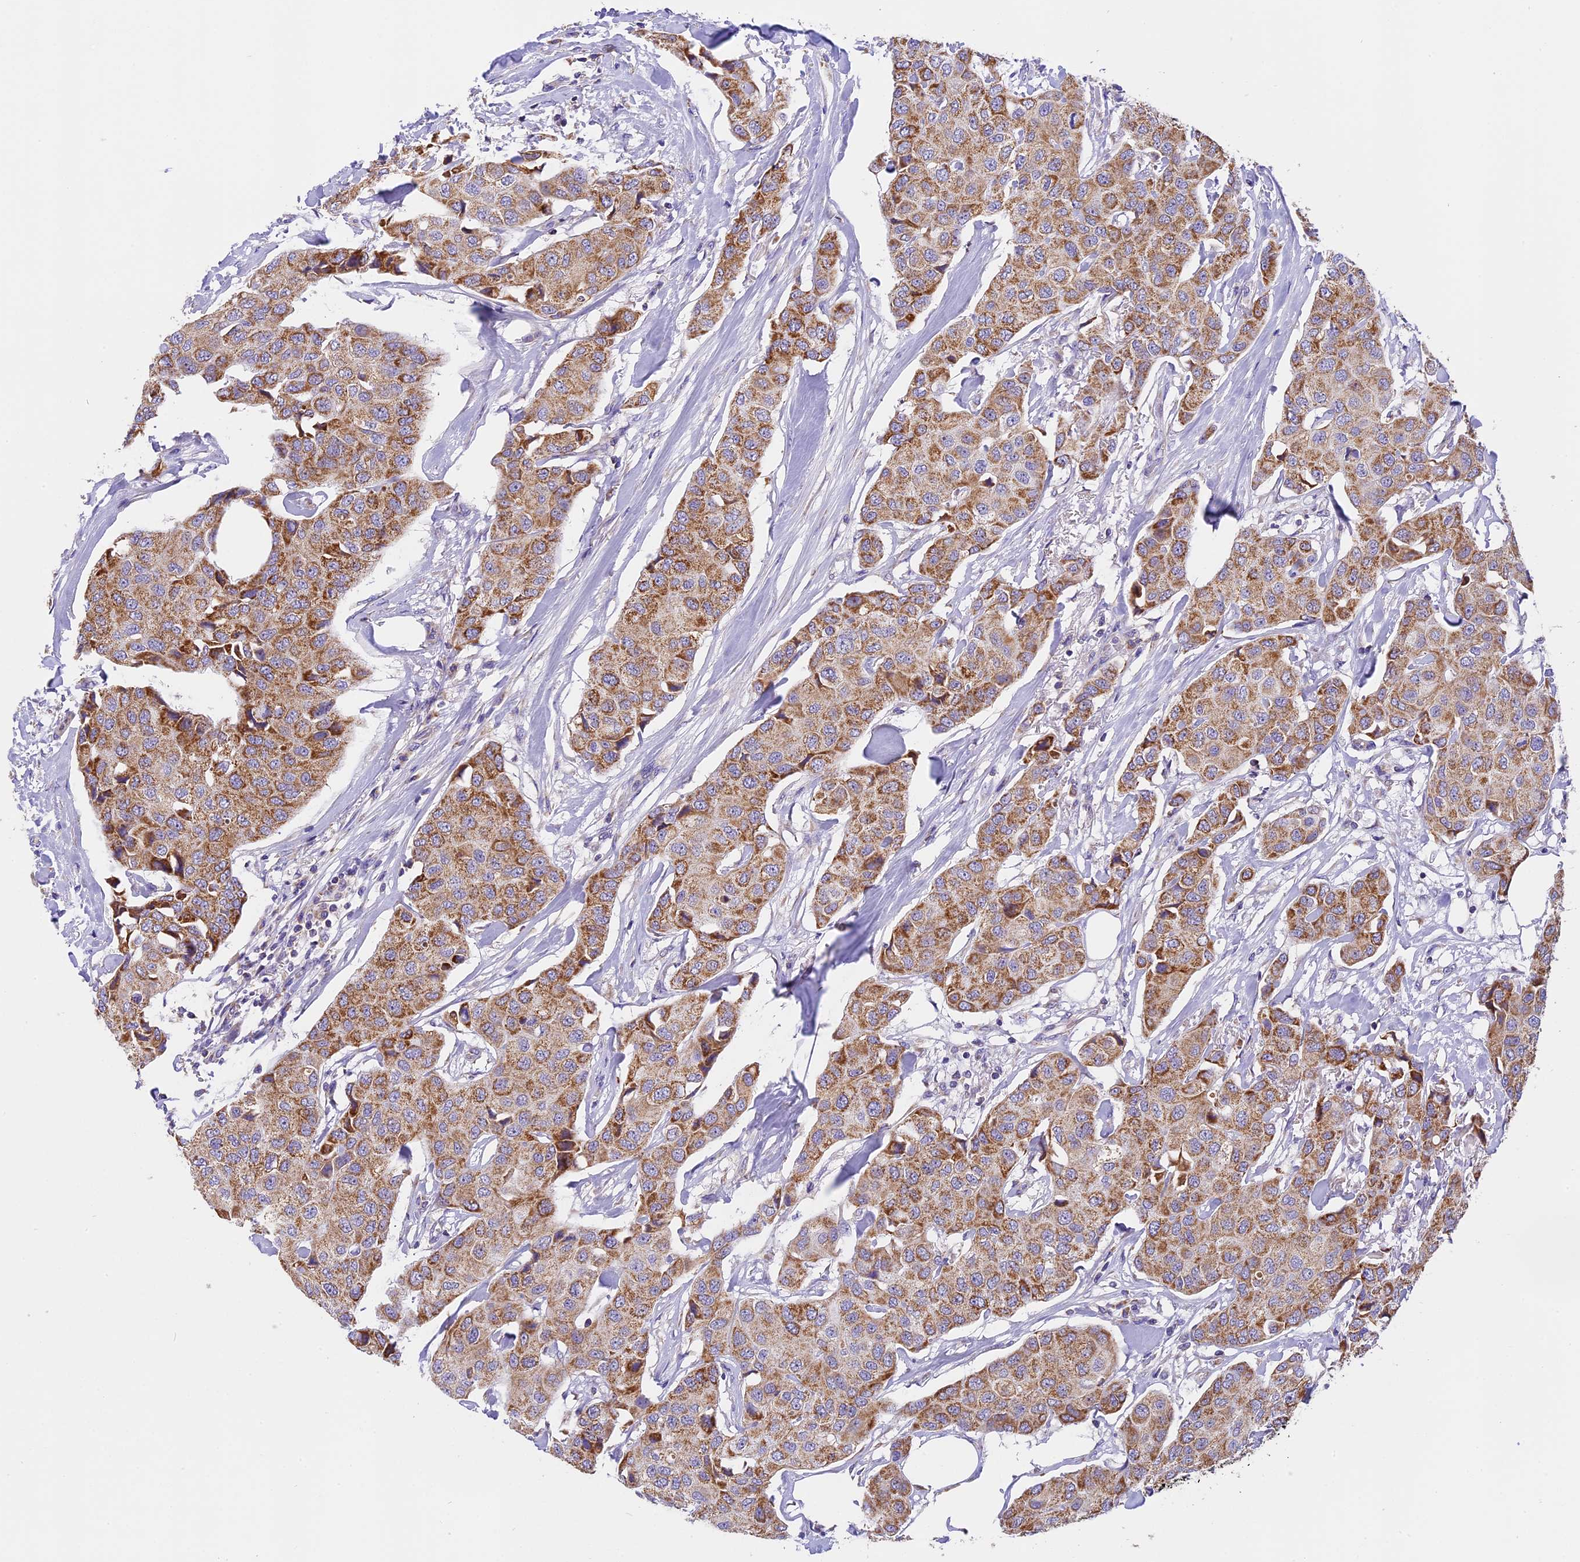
{"staining": {"intensity": "moderate", "quantity": ">75%", "location": "cytoplasmic/membranous"}, "tissue": "breast cancer", "cell_type": "Tumor cells", "image_type": "cancer", "snomed": [{"axis": "morphology", "description": "Duct carcinoma"}, {"axis": "topography", "description": "Breast"}], "caption": "This is a histology image of IHC staining of breast cancer, which shows moderate expression in the cytoplasmic/membranous of tumor cells.", "gene": "MGME1", "patient": {"sex": "female", "age": 80}}